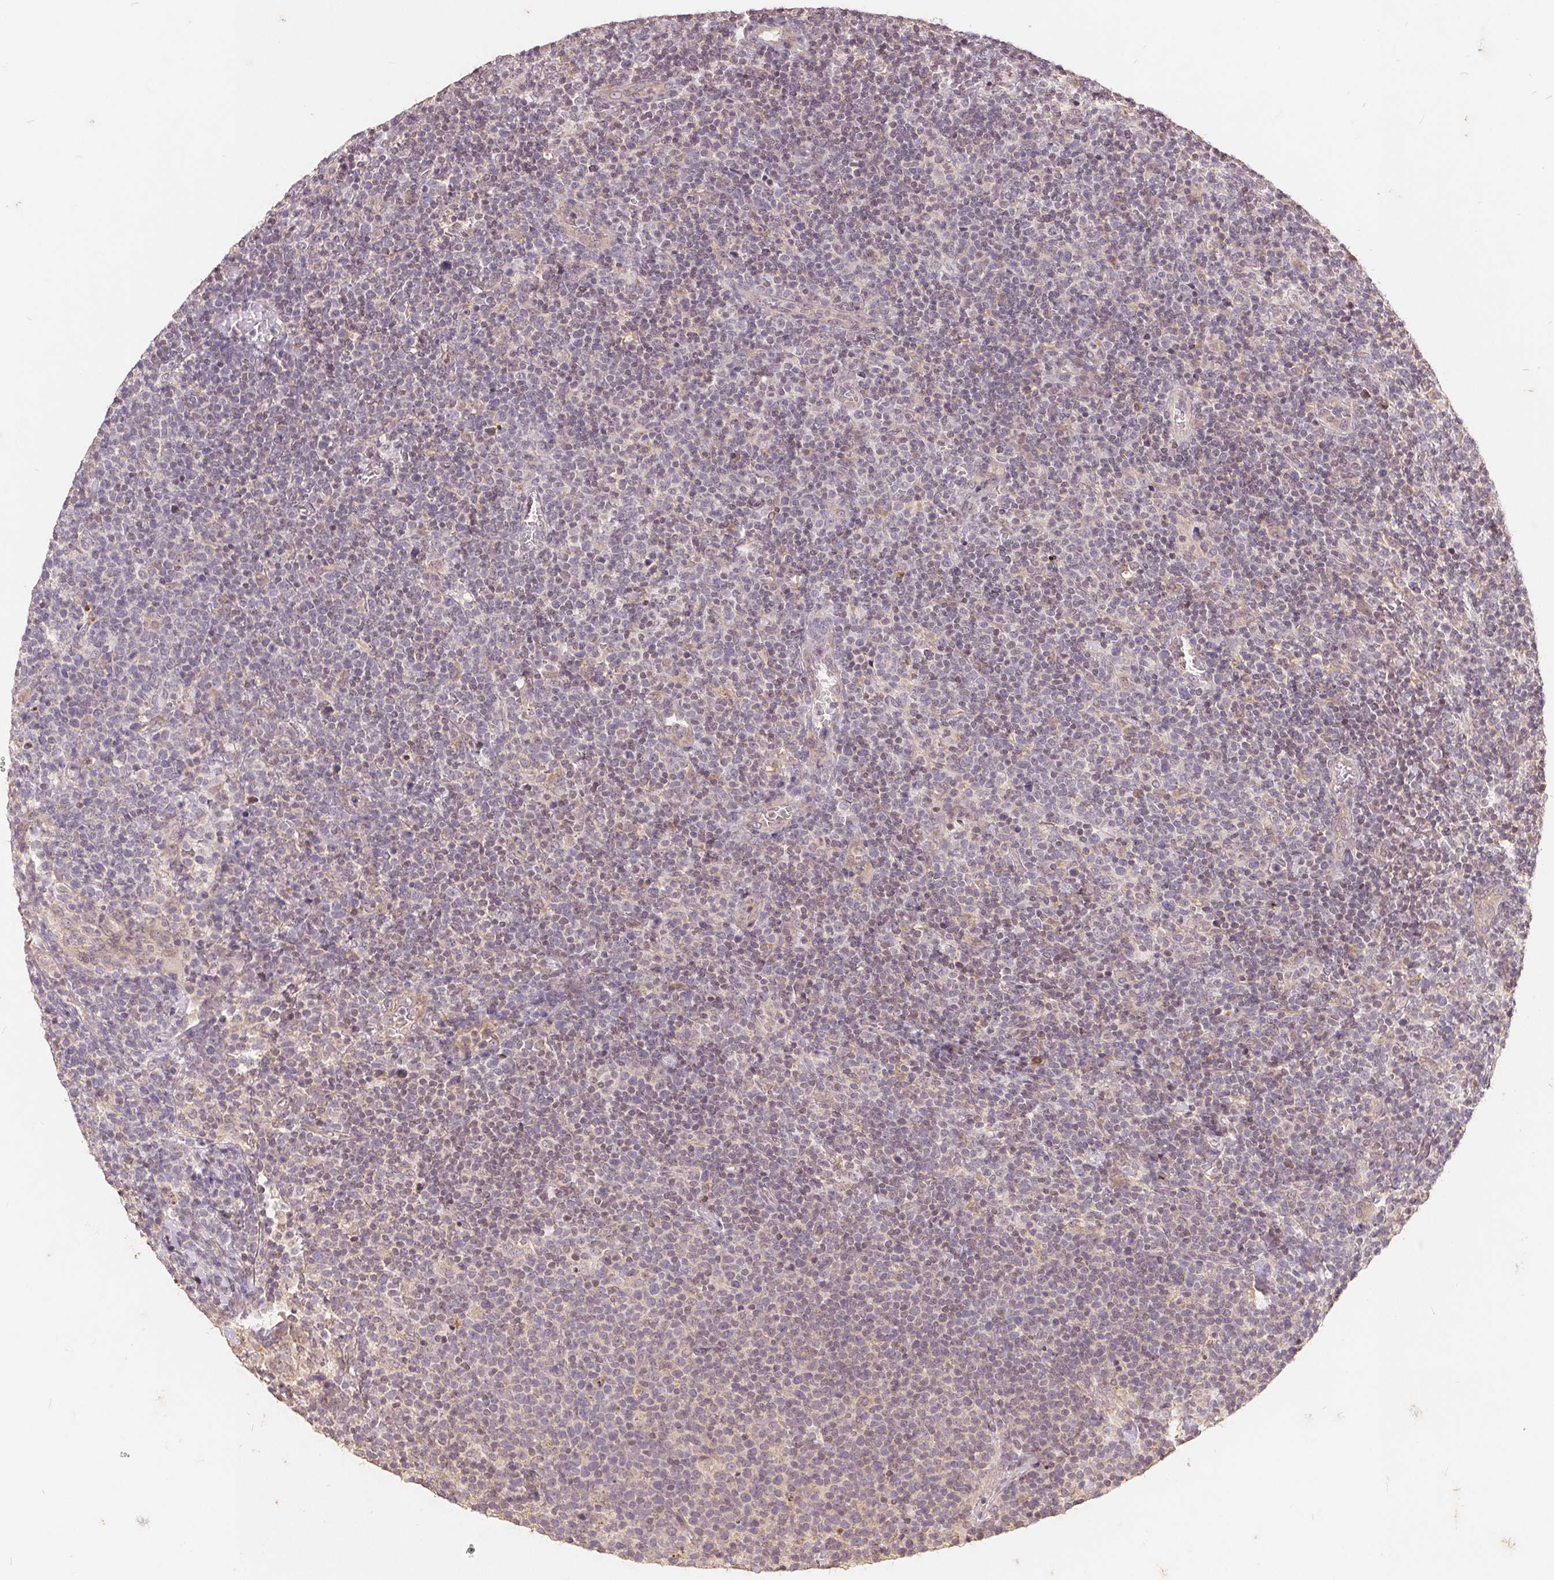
{"staining": {"intensity": "negative", "quantity": "none", "location": "none"}, "tissue": "lymphoma", "cell_type": "Tumor cells", "image_type": "cancer", "snomed": [{"axis": "morphology", "description": "Malignant lymphoma, non-Hodgkin's type, High grade"}, {"axis": "topography", "description": "Lymph node"}], "caption": "Protein analysis of lymphoma reveals no significant expression in tumor cells.", "gene": "CDIPT", "patient": {"sex": "male", "age": 61}}